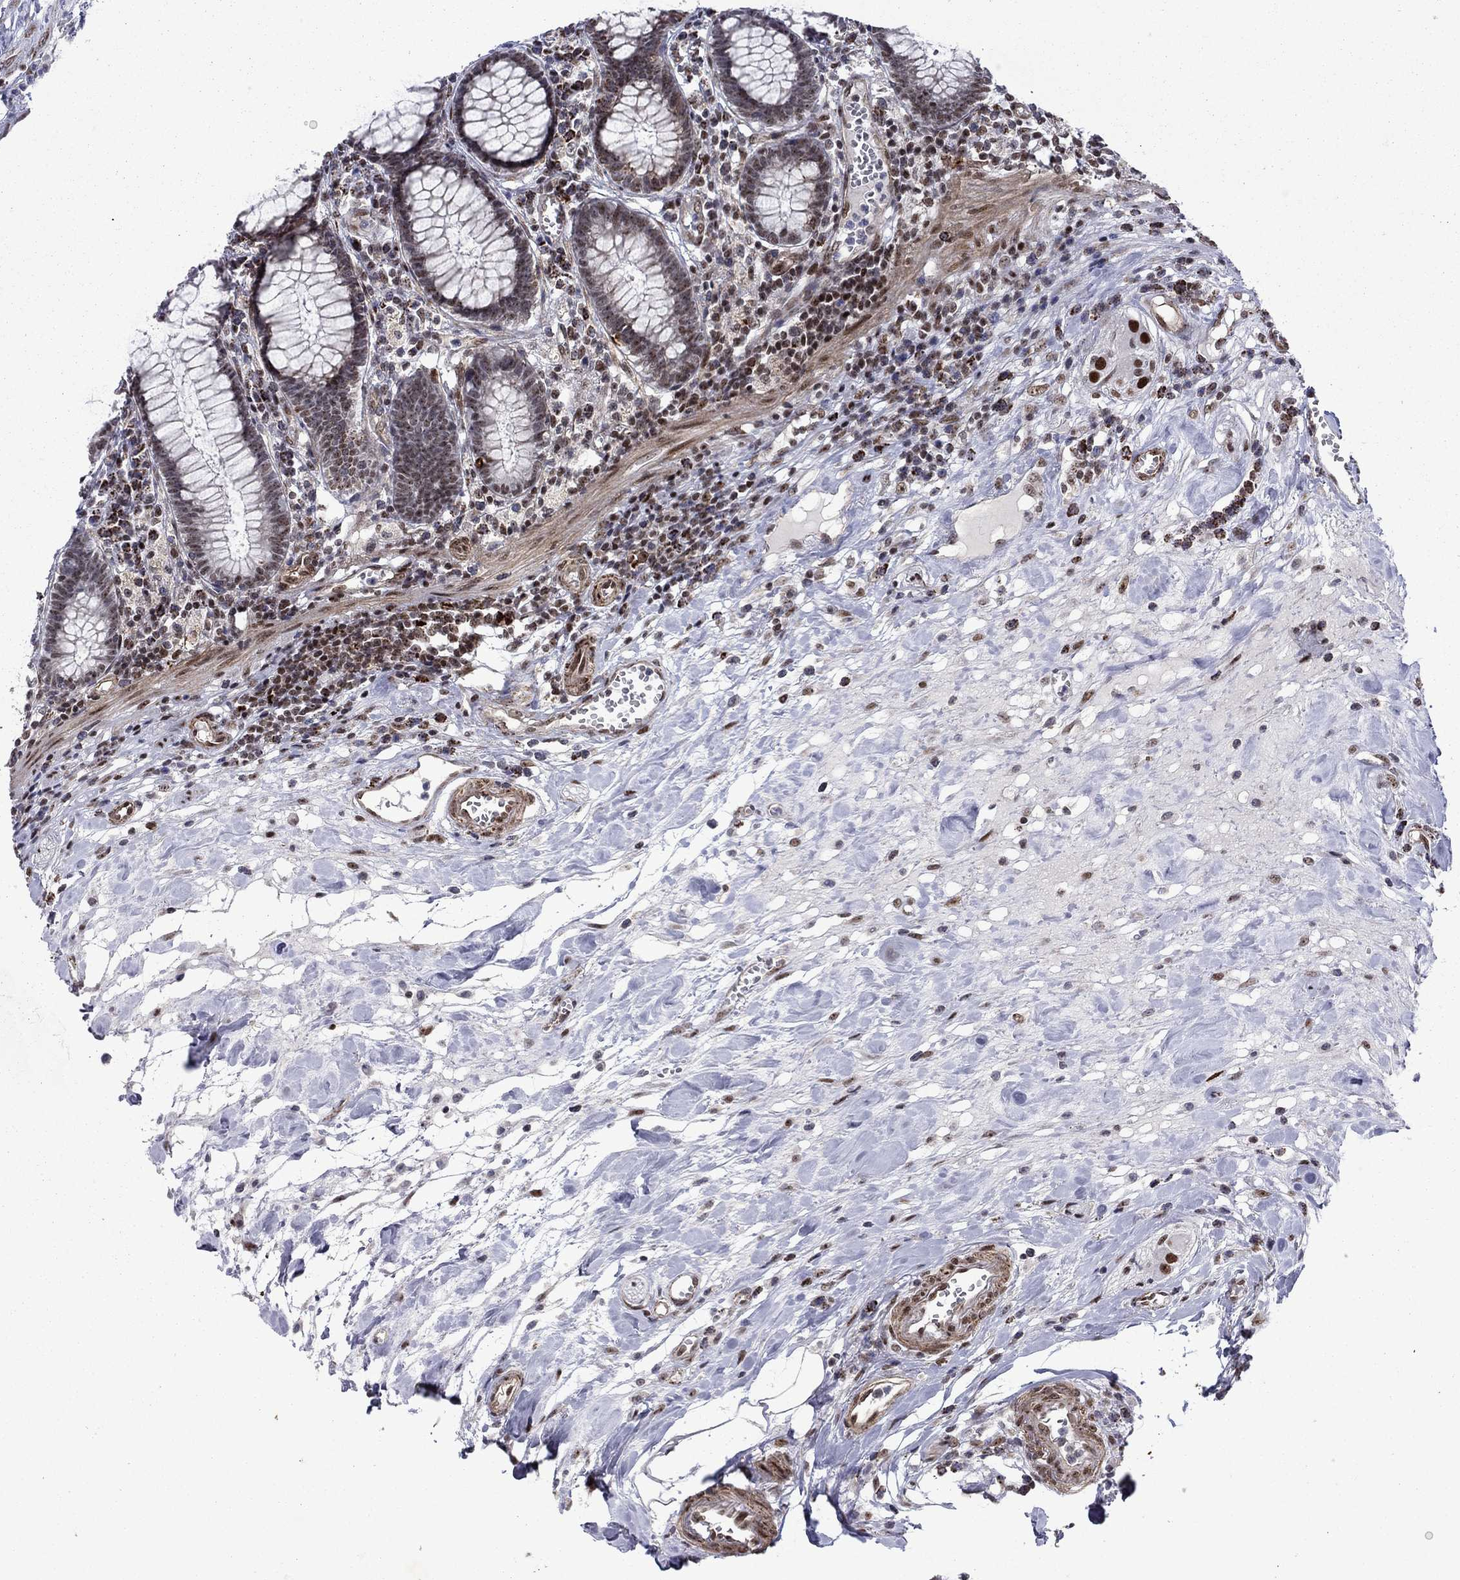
{"staining": {"intensity": "negative", "quantity": "none", "location": "none"}, "tissue": "colon", "cell_type": "Endothelial cells", "image_type": "normal", "snomed": [{"axis": "morphology", "description": "Normal tissue, NOS"}, {"axis": "topography", "description": "Colon"}], "caption": "This is an immunohistochemistry (IHC) histopathology image of unremarkable colon. There is no staining in endothelial cells.", "gene": "SURF2", "patient": {"sex": "male", "age": 65}}